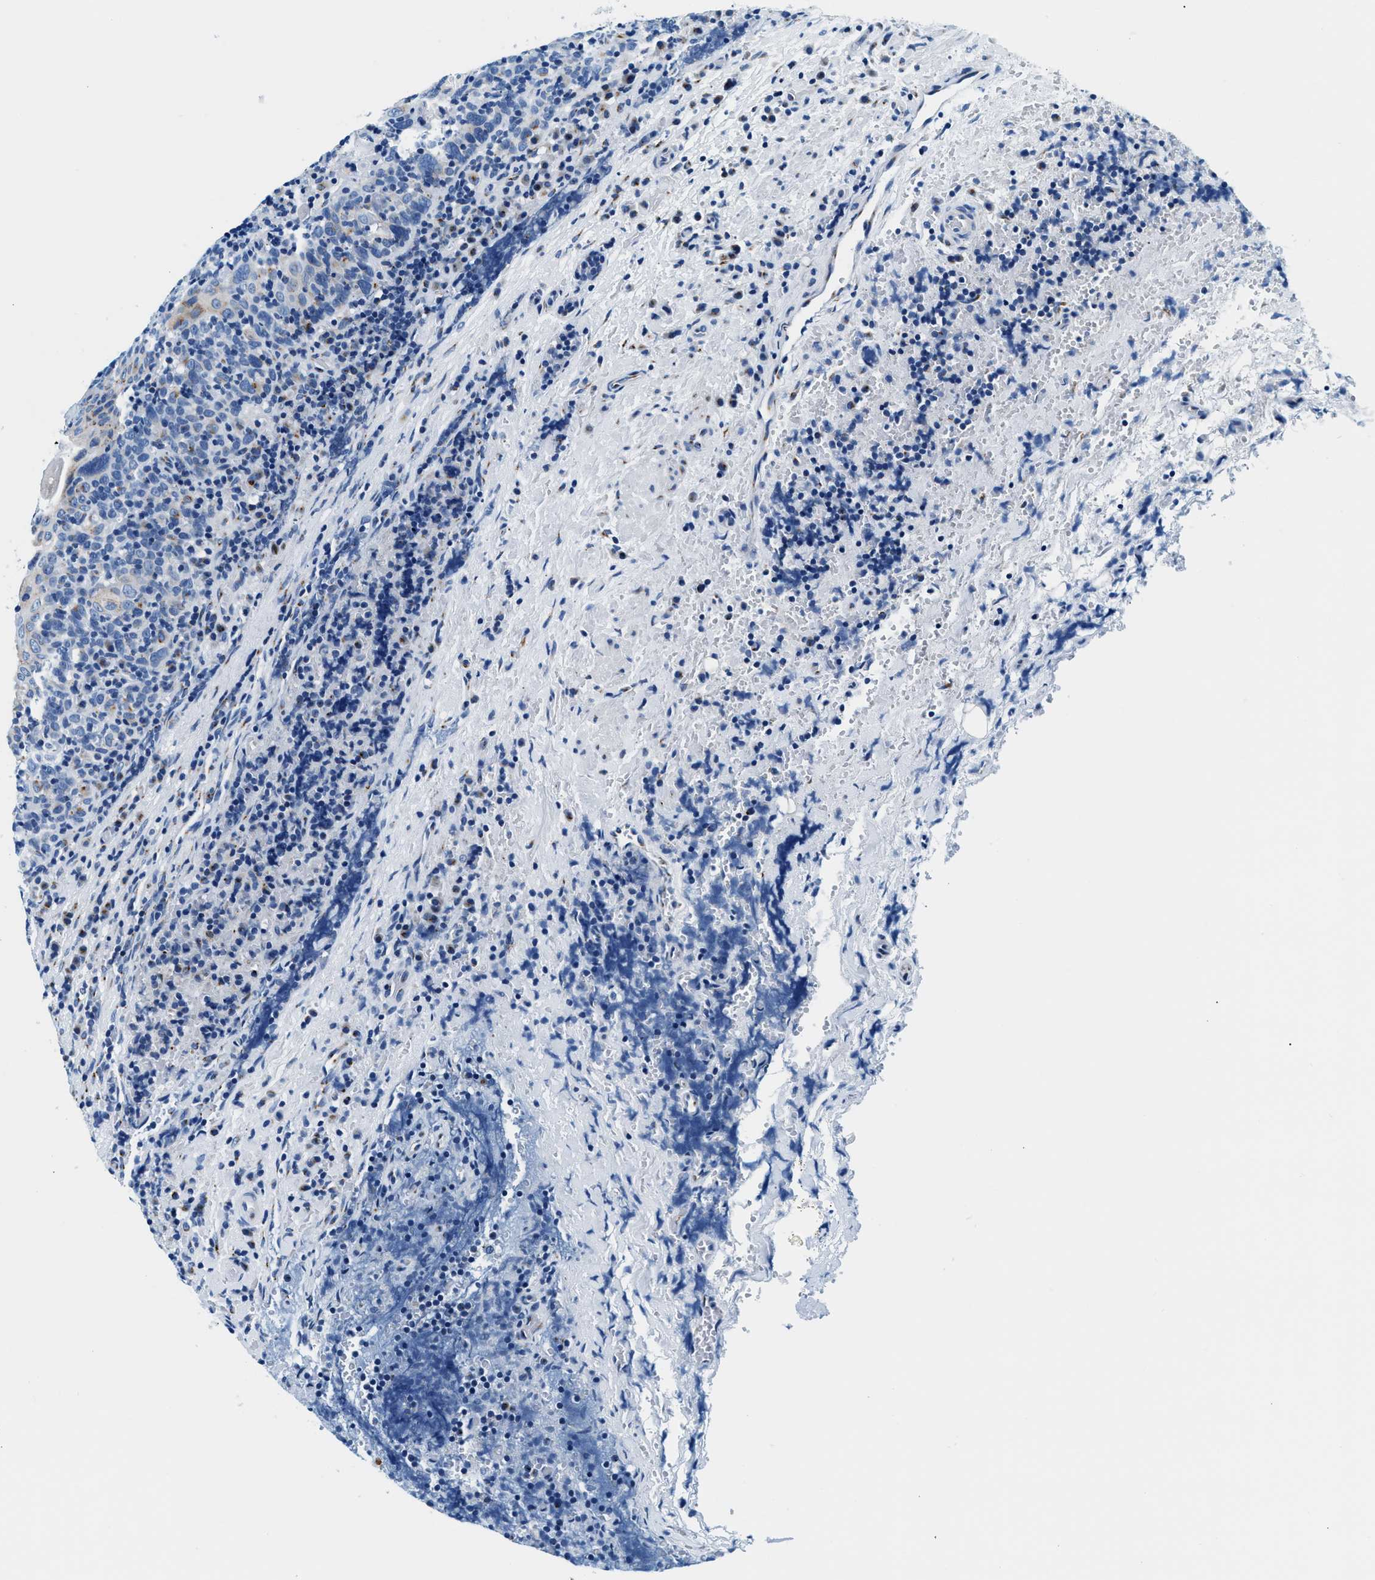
{"staining": {"intensity": "negative", "quantity": "none", "location": "none"}, "tissue": "head and neck cancer", "cell_type": "Tumor cells", "image_type": "cancer", "snomed": [{"axis": "morphology", "description": "Squamous cell carcinoma, NOS"}, {"axis": "morphology", "description": "Squamous cell carcinoma, metastatic, NOS"}, {"axis": "topography", "description": "Lymph node"}, {"axis": "topography", "description": "Head-Neck"}], "caption": "Immunohistochemistry (IHC) of metastatic squamous cell carcinoma (head and neck) exhibits no expression in tumor cells.", "gene": "VPS53", "patient": {"sex": "male", "age": 62}}